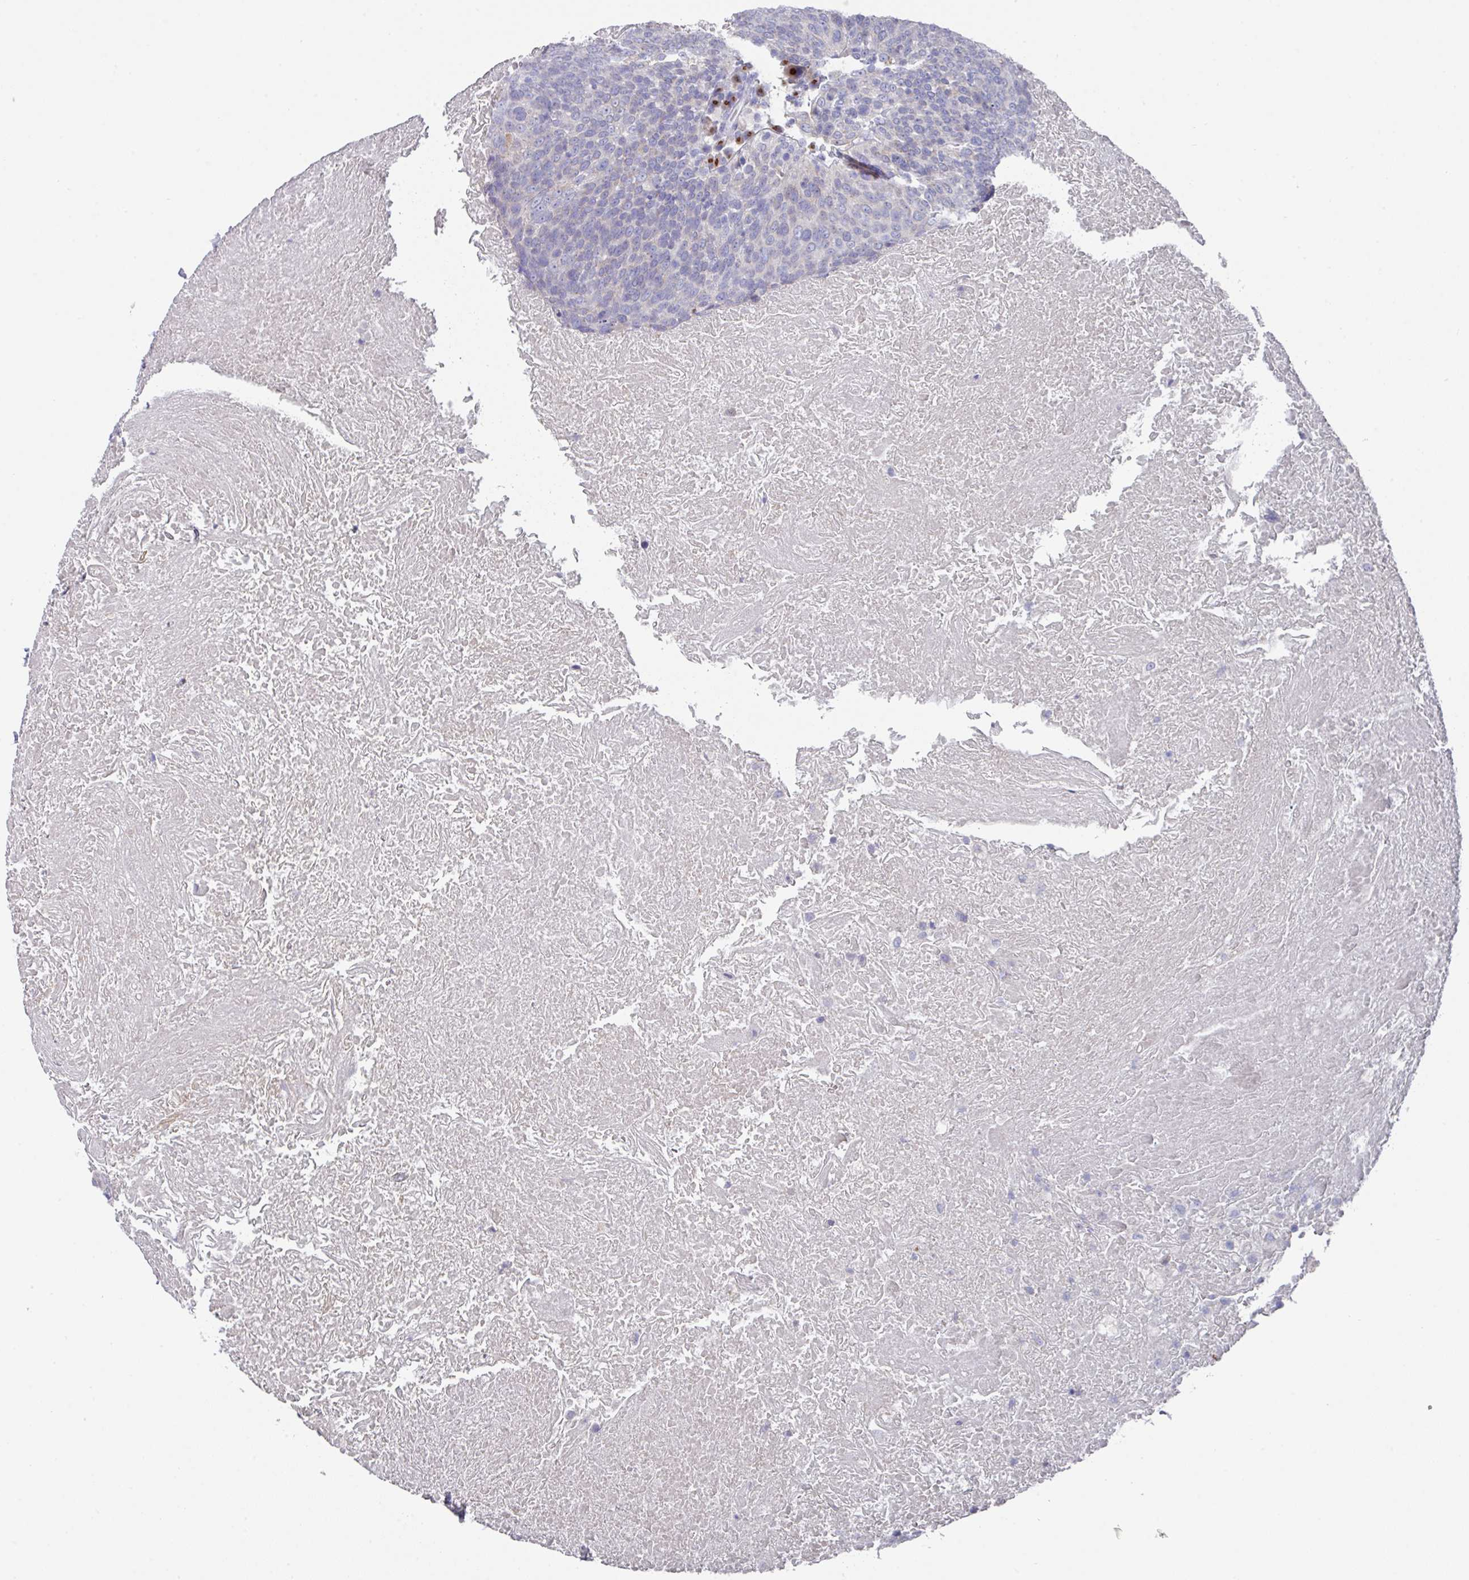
{"staining": {"intensity": "negative", "quantity": "none", "location": "none"}, "tissue": "head and neck cancer", "cell_type": "Tumor cells", "image_type": "cancer", "snomed": [{"axis": "morphology", "description": "Squamous cell carcinoma, NOS"}, {"axis": "morphology", "description": "Squamous cell carcinoma, metastatic, NOS"}, {"axis": "topography", "description": "Lymph node"}, {"axis": "topography", "description": "Head-Neck"}], "caption": "Immunohistochemistry histopathology image of head and neck cancer (squamous cell carcinoma) stained for a protein (brown), which displays no staining in tumor cells. The staining is performed using DAB (3,3'-diaminobenzidine) brown chromogen with nuclei counter-stained in using hematoxylin.", "gene": "VKORC1L1", "patient": {"sex": "male", "age": 62}}